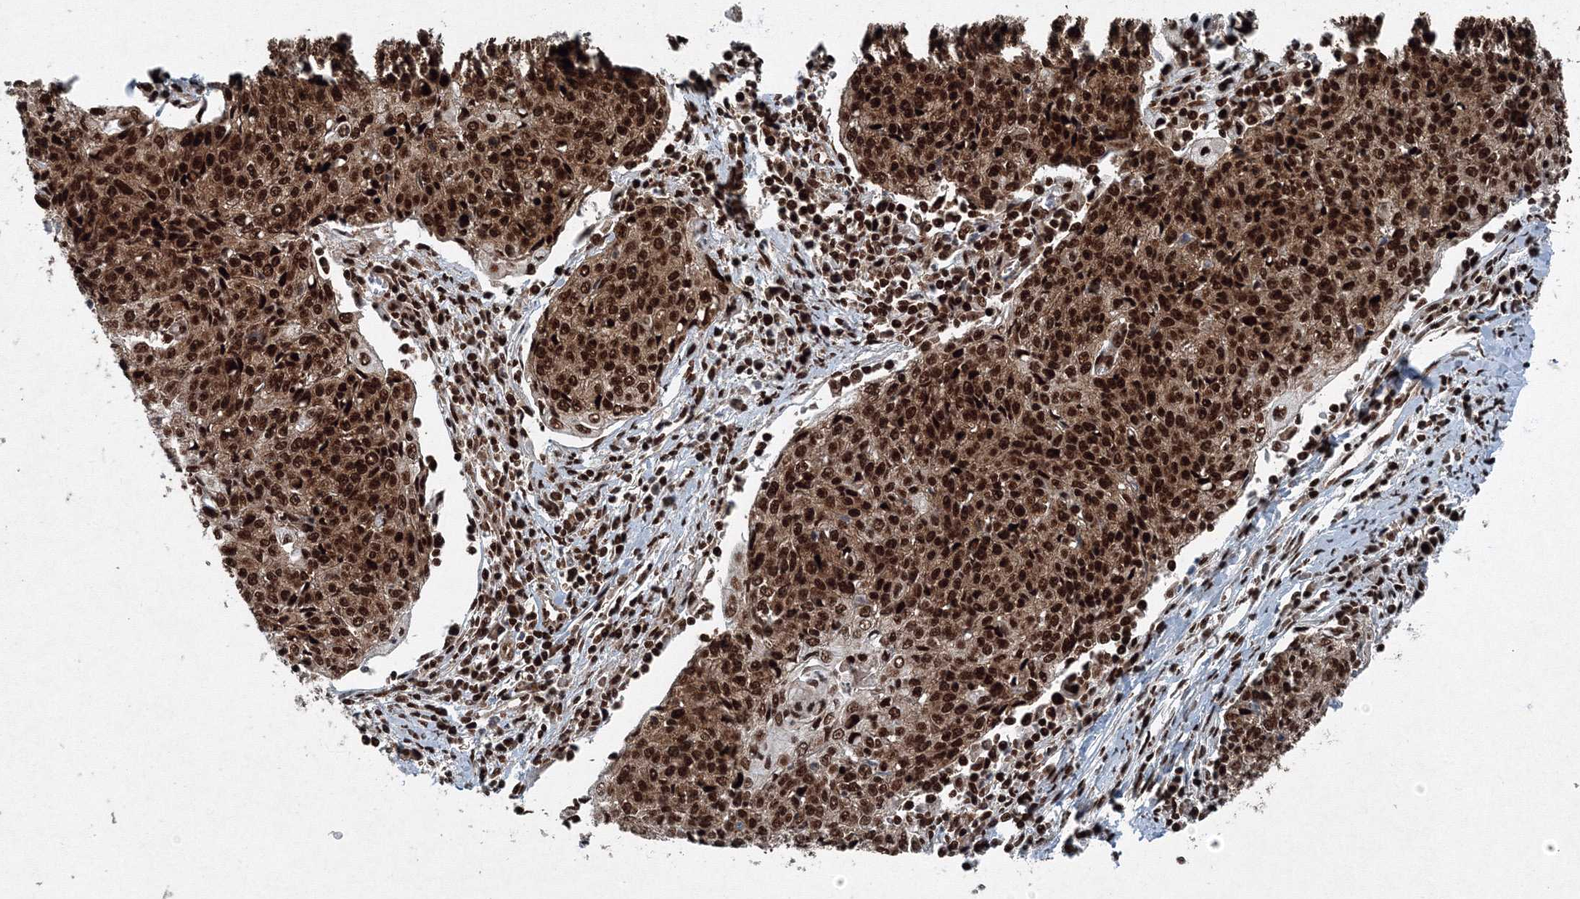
{"staining": {"intensity": "strong", "quantity": ">75%", "location": "cytoplasmic/membranous,nuclear"}, "tissue": "cervical cancer", "cell_type": "Tumor cells", "image_type": "cancer", "snomed": [{"axis": "morphology", "description": "Squamous cell carcinoma, NOS"}, {"axis": "topography", "description": "Cervix"}], "caption": "A brown stain labels strong cytoplasmic/membranous and nuclear expression of a protein in cervical cancer (squamous cell carcinoma) tumor cells.", "gene": "SNRPC", "patient": {"sex": "female", "age": 48}}